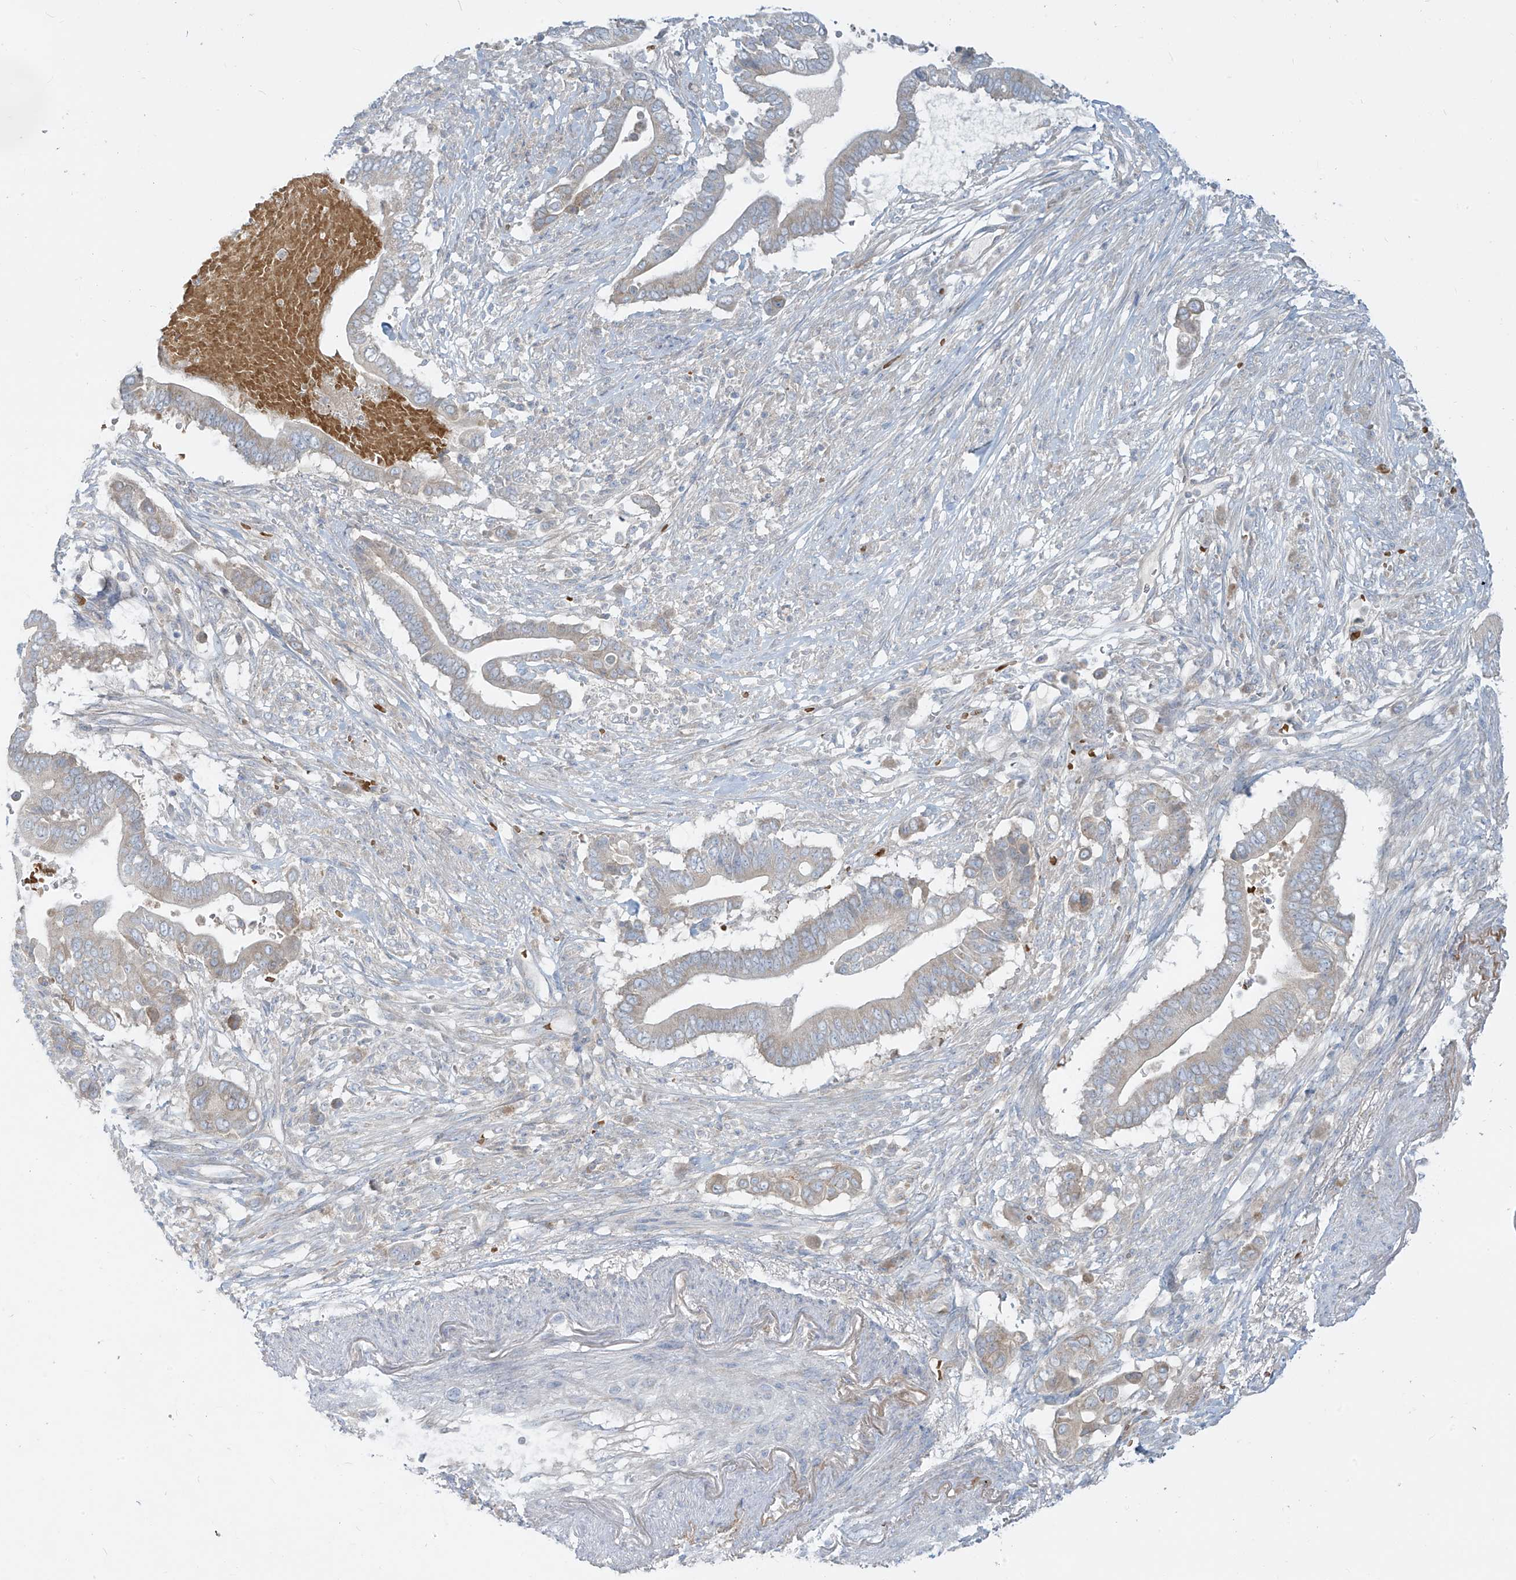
{"staining": {"intensity": "negative", "quantity": "none", "location": "none"}, "tissue": "pancreatic cancer", "cell_type": "Tumor cells", "image_type": "cancer", "snomed": [{"axis": "morphology", "description": "Adenocarcinoma, NOS"}, {"axis": "topography", "description": "Pancreas"}], "caption": "Human adenocarcinoma (pancreatic) stained for a protein using IHC exhibits no staining in tumor cells.", "gene": "DGKQ", "patient": {"sex": "male", "age": 68}}